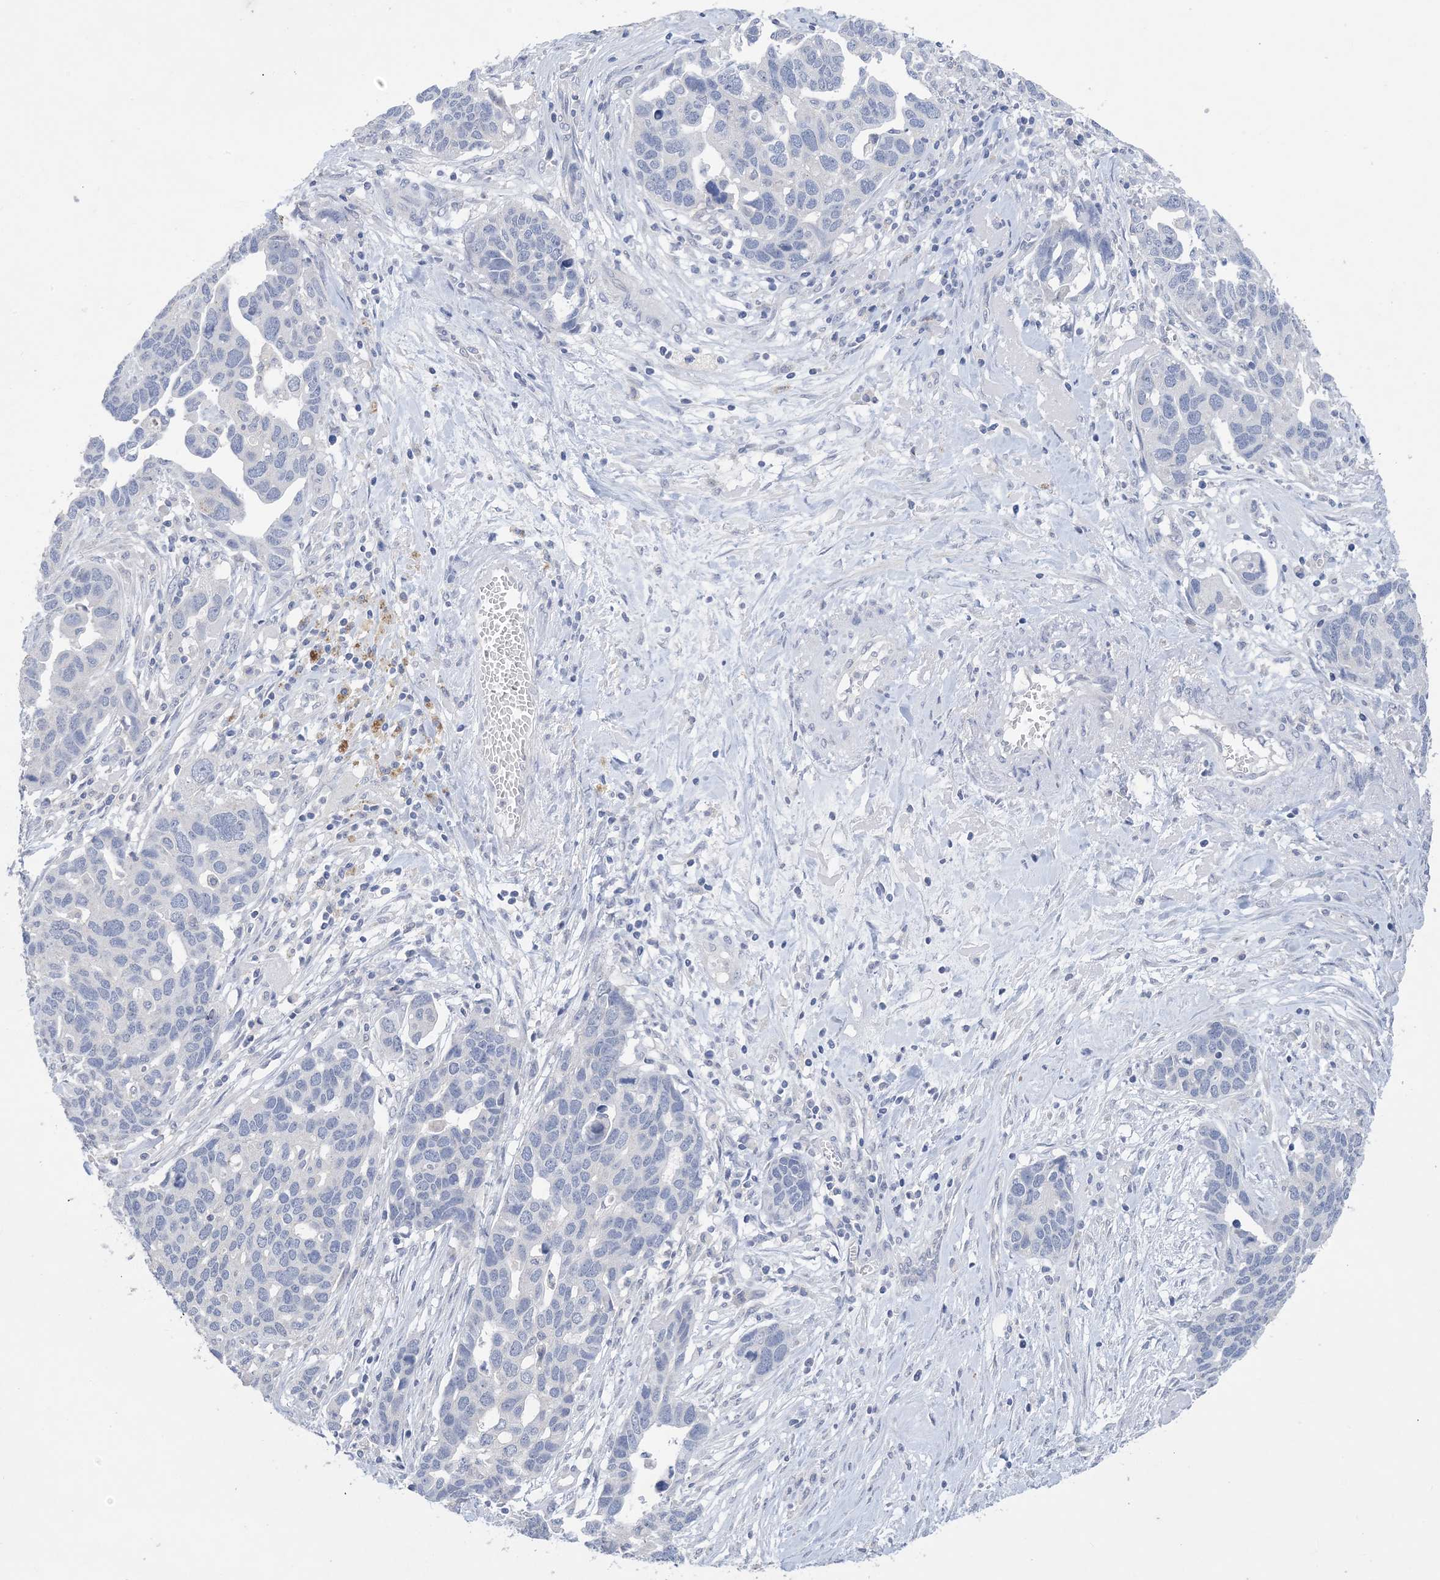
{"staining": {"intensity": "negative", "quantity": "none", "location": "none"}, "tissue": "ovarian cancer", "cell_type": "Tumor cells", "image_type": "cancer", "snomed": [{"axis": "morphology", "description": "Cystadenocarcinoma, serous, NOS"}, {"axis": "topography", "description": "Ovary"}], "caption": "Human ovarian serous cystadenocarcinoma stained for a protein using immunohistochemistry (IHC) displays no positivity in tumor cells.", "gene": "DSC3", "patient": {"sex": "female", "age": 54}}